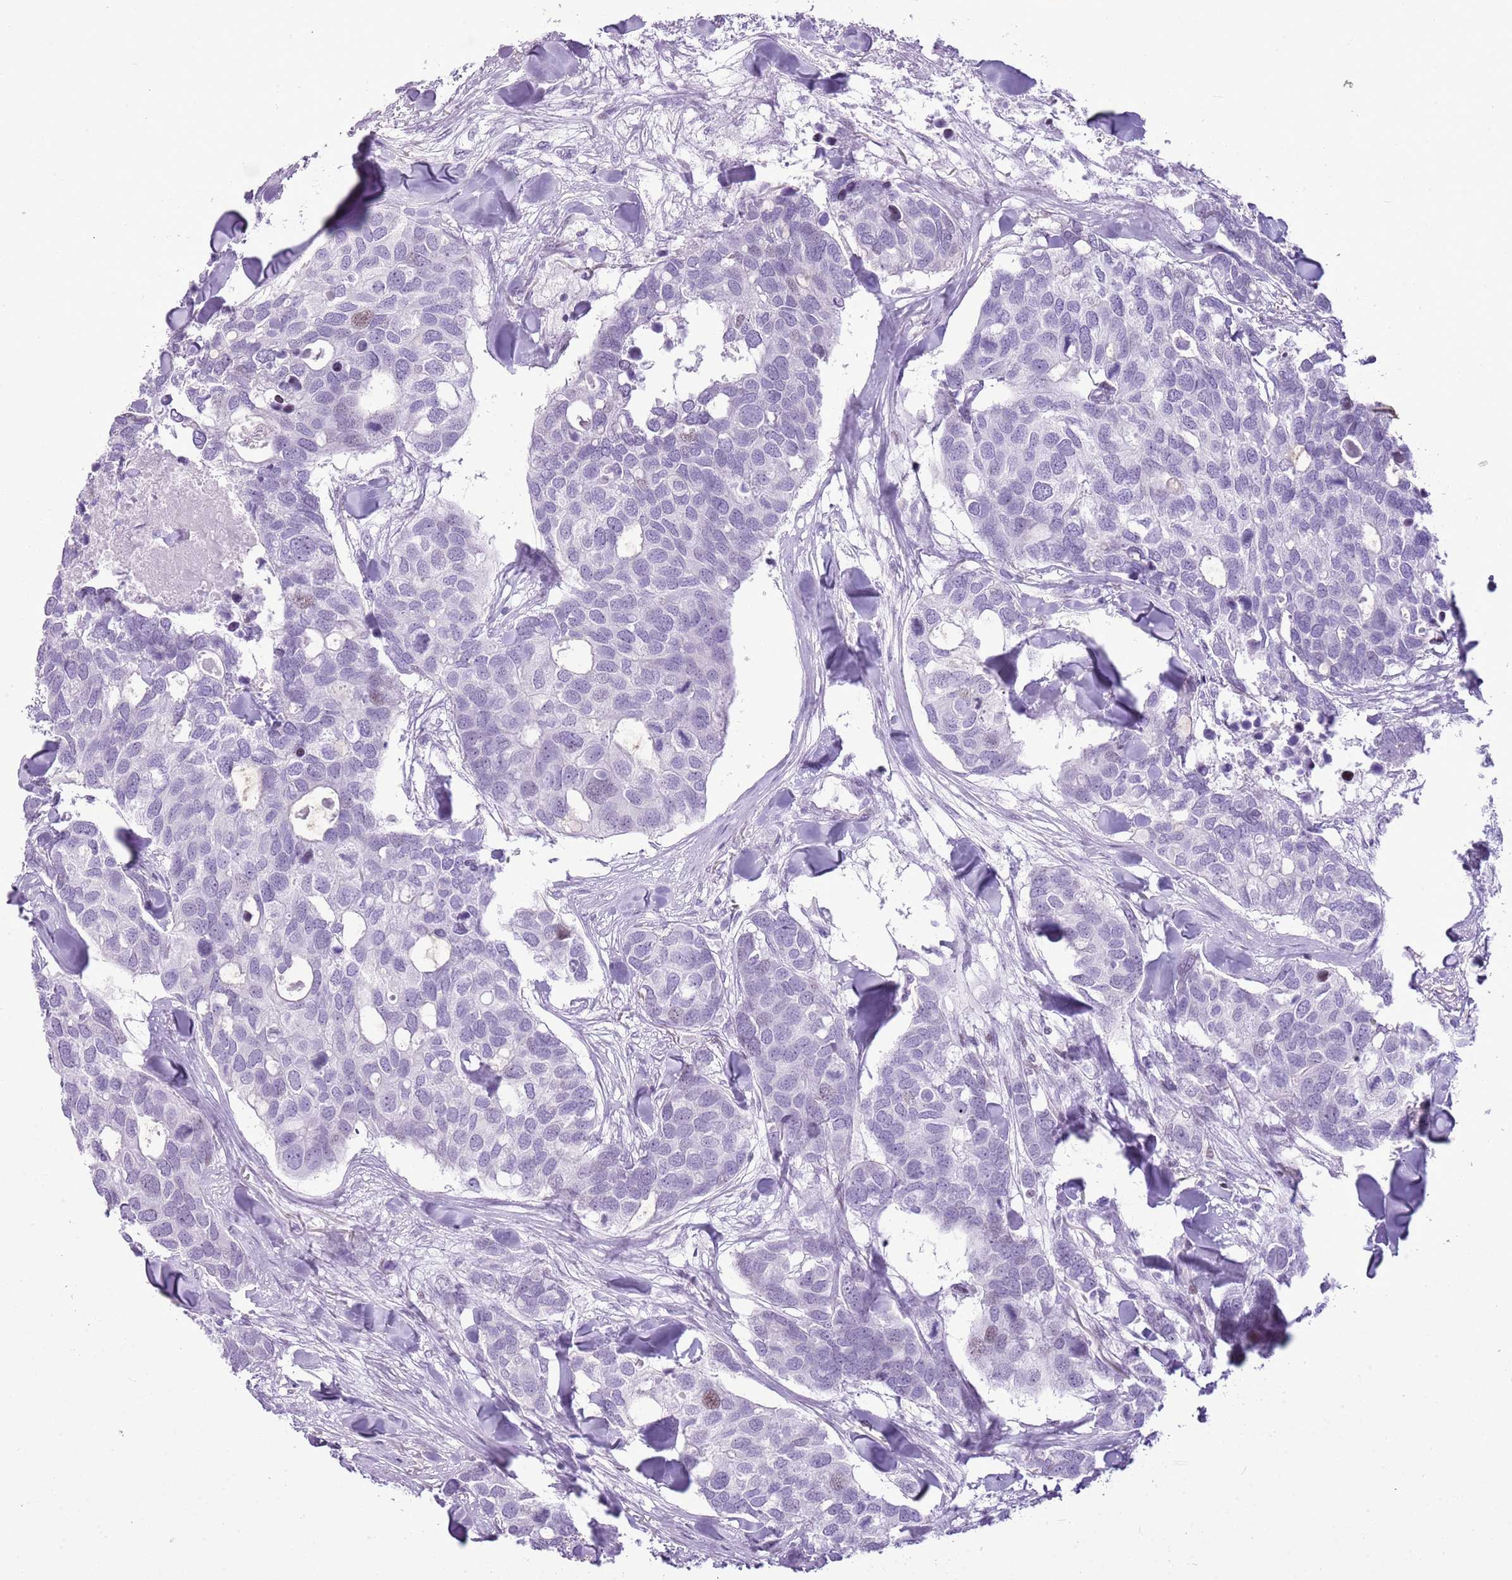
{"staining": {"intensity": "negative", "quantity": "none", "location": "none"}, "tissue": "breast cancer", "cell_type": "Tumor cells", "image_type": "cancer", "snomed": [{"axis": "morphology", "description": "Duct carcinoma"}, {"axis": "topography", "description": "Breast"}], "caption": "IHC micrograph of neoplastic tissue: human infiltrating ductal carcinoma (breast) stained with DAB (3,3'-diaminobenzidine) shows no significant protein expression in tumor cells.", "gene": "ASIP", "patient": {"sex": "female", "age": 83}}